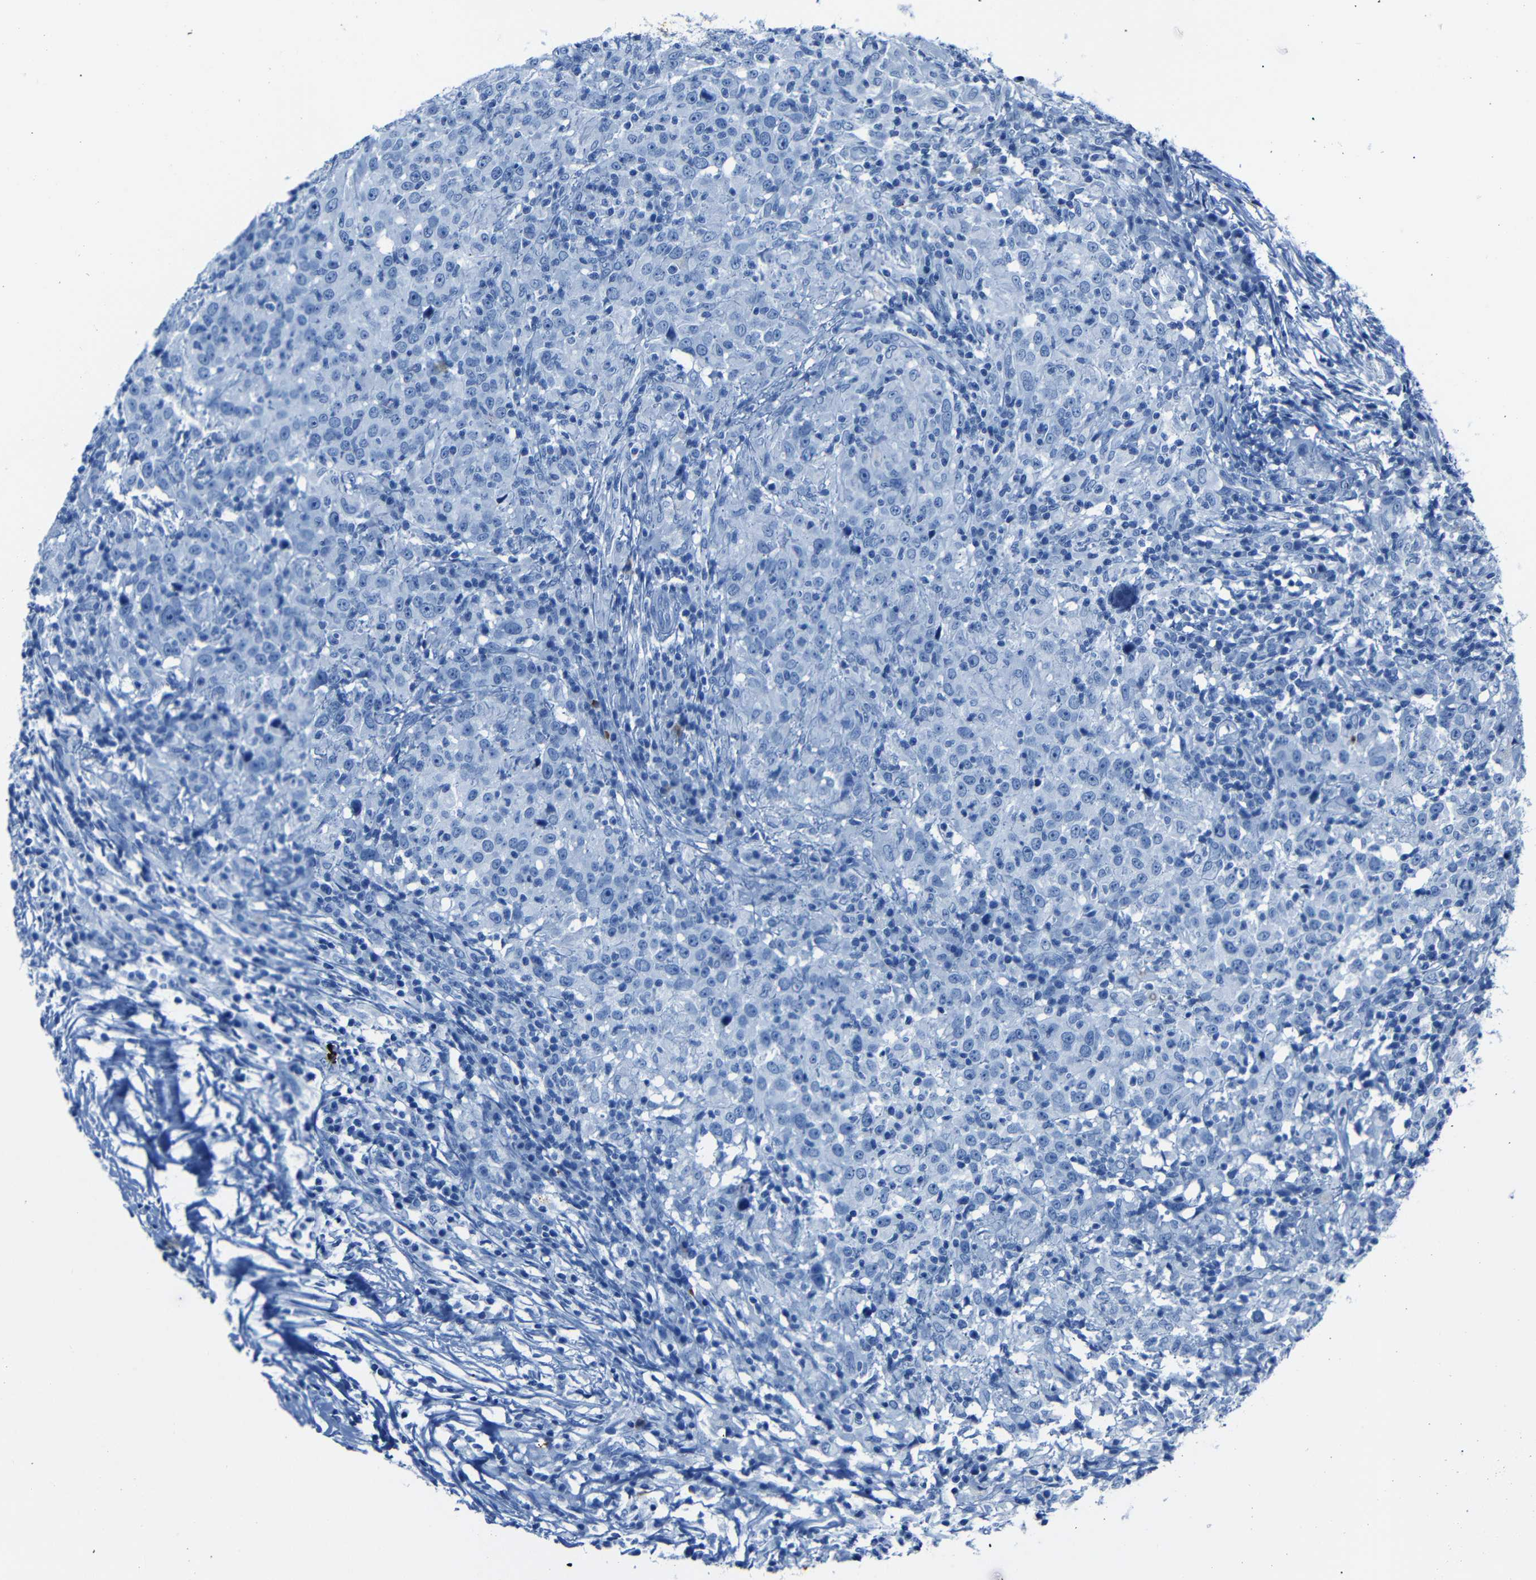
{"staining": {"intensity": "negative", "quantity": "none", "location": "none"}, "tissue": "head and neck cancer", "cell_type": "Tumor cells", "image_type": "cancer", "snomed": [{"axis": "morphology", "description": "Adenocarcinoma, NOS"}, {"axis": "topography", "description": "Salivary gland"}, {"axis": "topography", "description": "Head-Neck"}], "caption": "Immunohistochemistry histopathology image of neoplastic tissue: head and neck cancer stained with DAB (3,3'-diaminobenzidine) exhibits no significant protein expression in tumor cells. (DAB IHC with hematoxylin counter stain).", "gene": "CLDN11", "patient": {"sex": "female", "age": 65}}